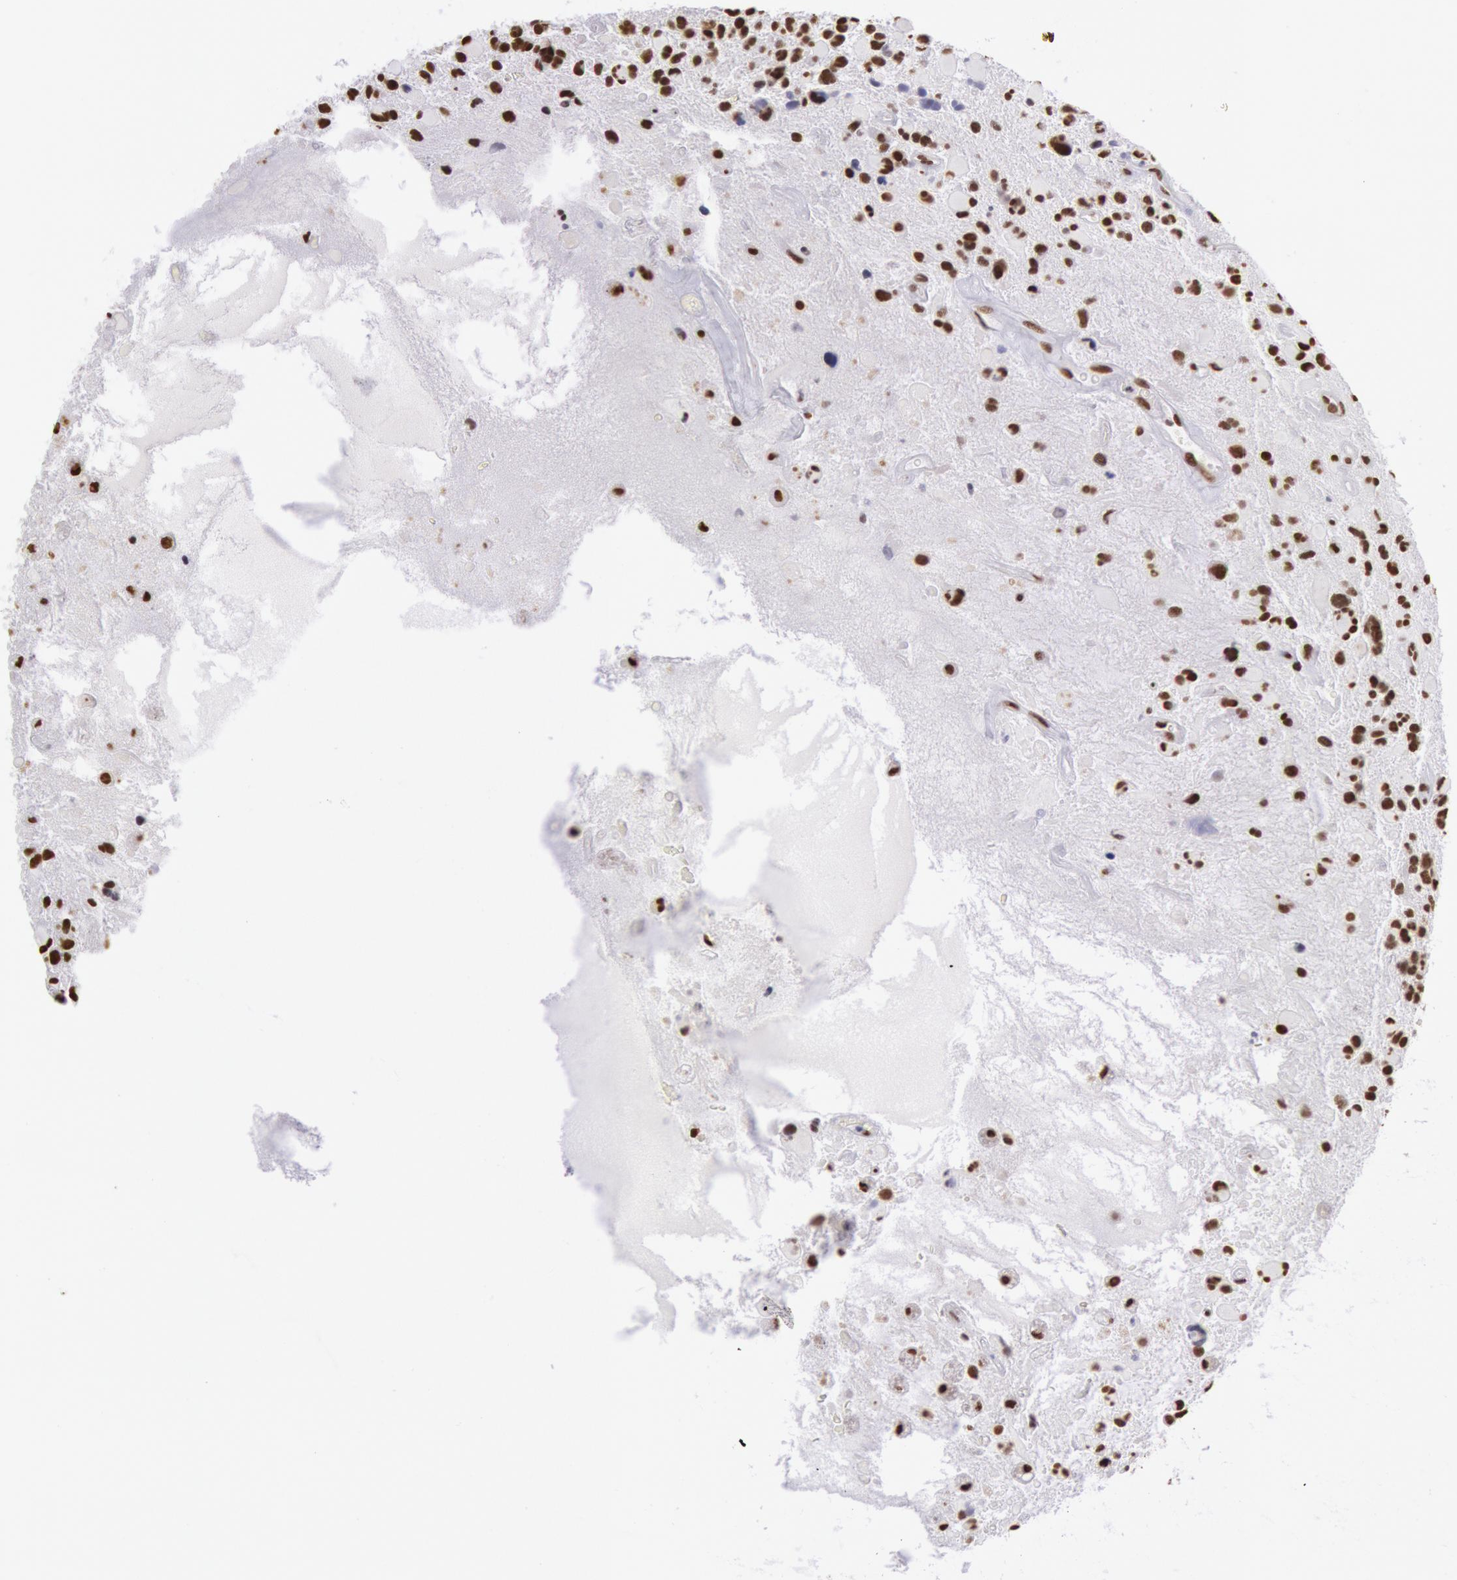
{"staining": {"intensity": "strong", "quantity": ">75%", "location": "nuclear"}, "tissue": "glioma", "cell_type": "Tumor cells", "image_type": "cancer", "snomed": [{"axis": "morphology", "description": "Glioma, malignant, High grade"}, {"axis": "topography", "description": "Brain"}], "caption": "Approximately >75% of tumor cells in glioma show strong nuclear protein expression as visualized by brown immunohistochemical staining.", "gene": "HNRNPH2", "patient": {"sex": "female", "age": 37}}